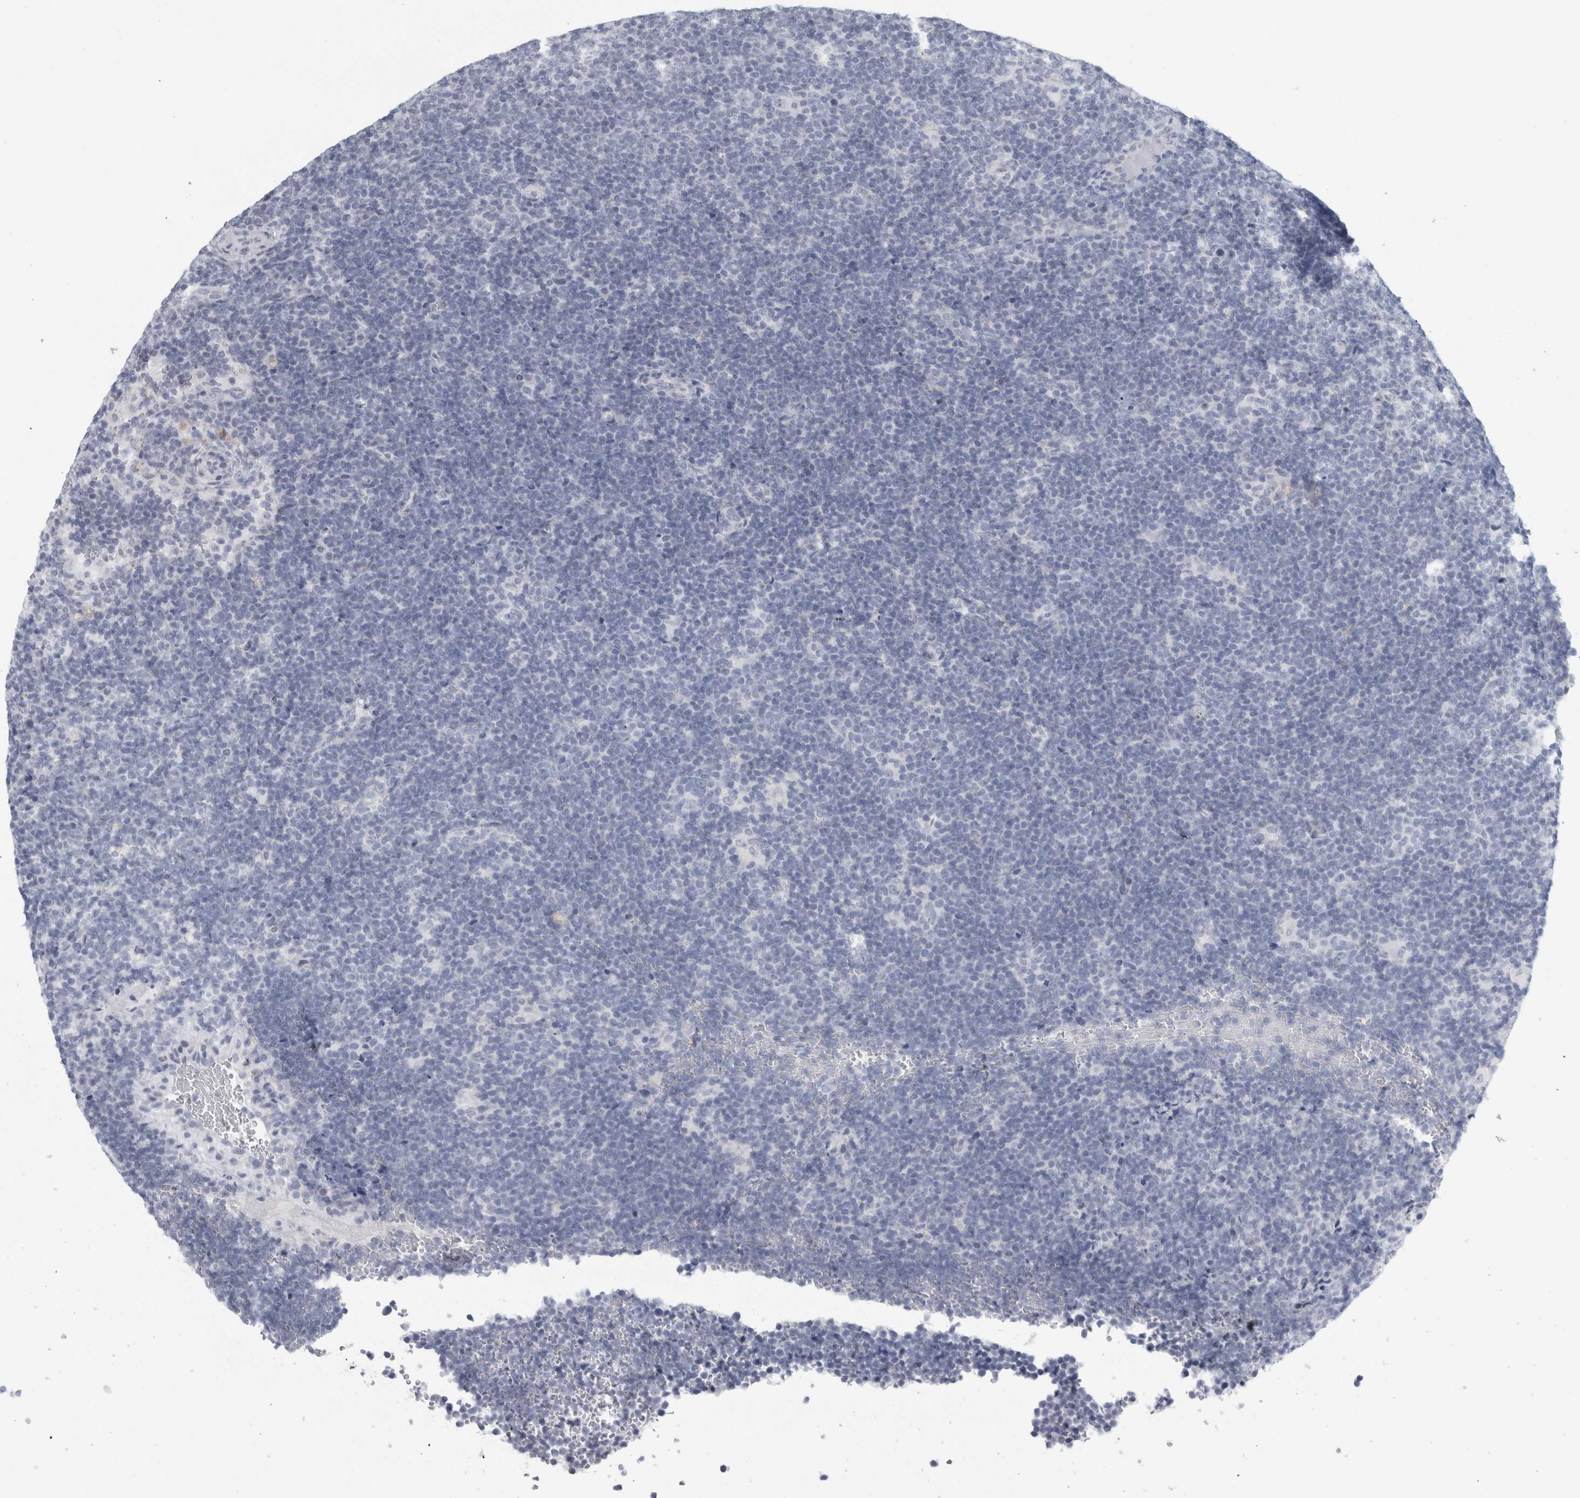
{"staining": {"intensity": "negative", "quantity": "none", "location": "none"}, "tissue": "lymphoma", "cell_type": "Tumor cells", "image_type": "cancer", "snomed": [{"axis": "morphology", "description": "Hodgkin's disease, NOS"}, {"axis": "topography", "description": "Lymph node"}], "caption": "A micrograph of human lymphoma is negative for staining in tumor cells.", "gene": "CPE", "patient": {"sex": "female", "age": 57}}